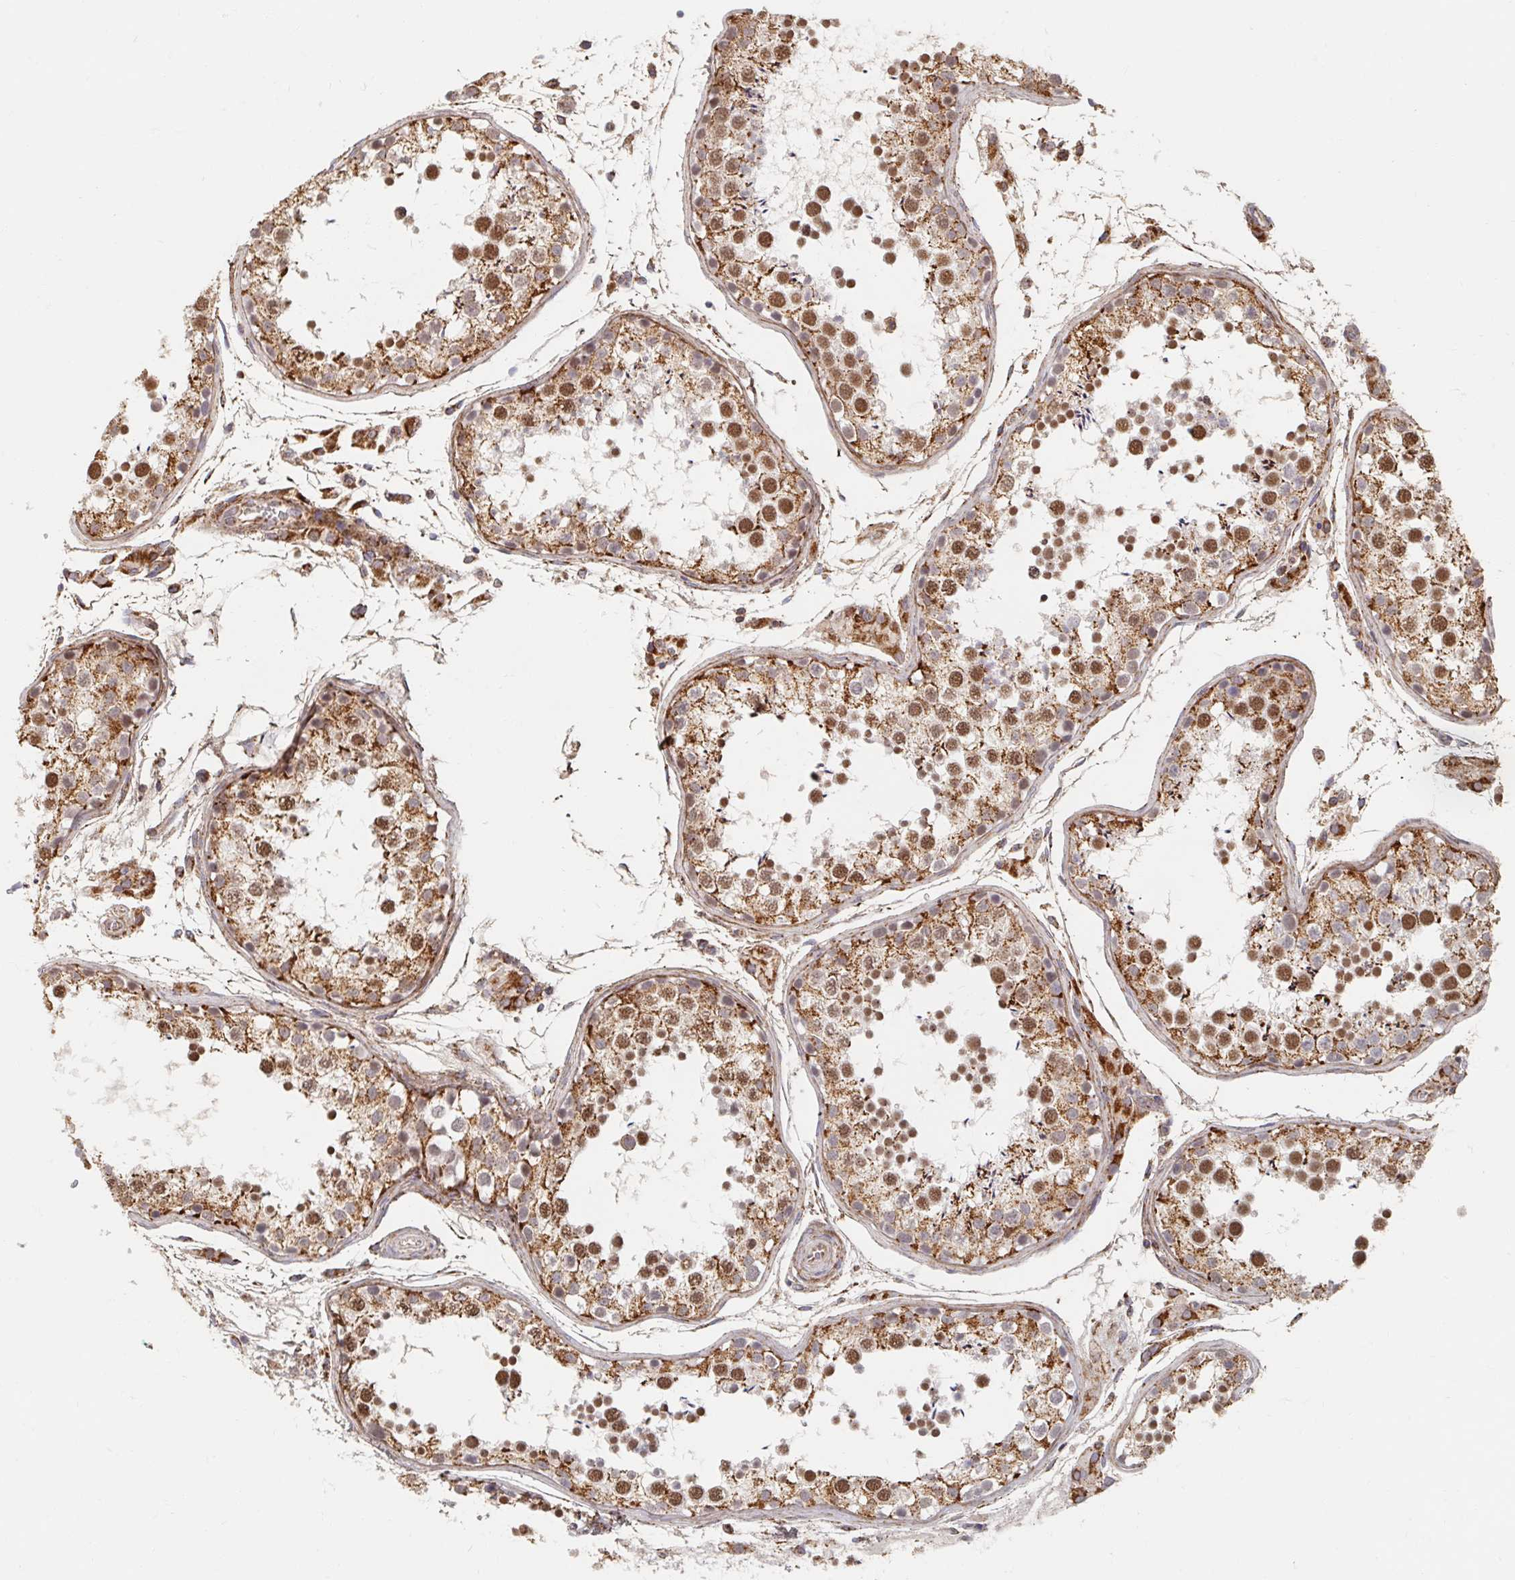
{"staining": {"intensity": "moderate", "quantity": ">75%", "location": "cytoplasmic/membranous,nuclear"}, "tissue": "testis", "cell_type": "Cells in seminiferous ducts", "image_type": "normal", "snomed": [{"axis": "morphology", "description": "Normal tissue, NOS"}, {"axis": "topography", "description": "Testis"}], "caption": "An immunohistochemistry micrograph of benign tissue is shown. Protein staining in brown labels moderate cytoplasmic/membranous,nuclear positivity in testis within cells in seminiferous ducts.", "gene": "MAVS", "patient": {"sex": "male", "age": 29}}